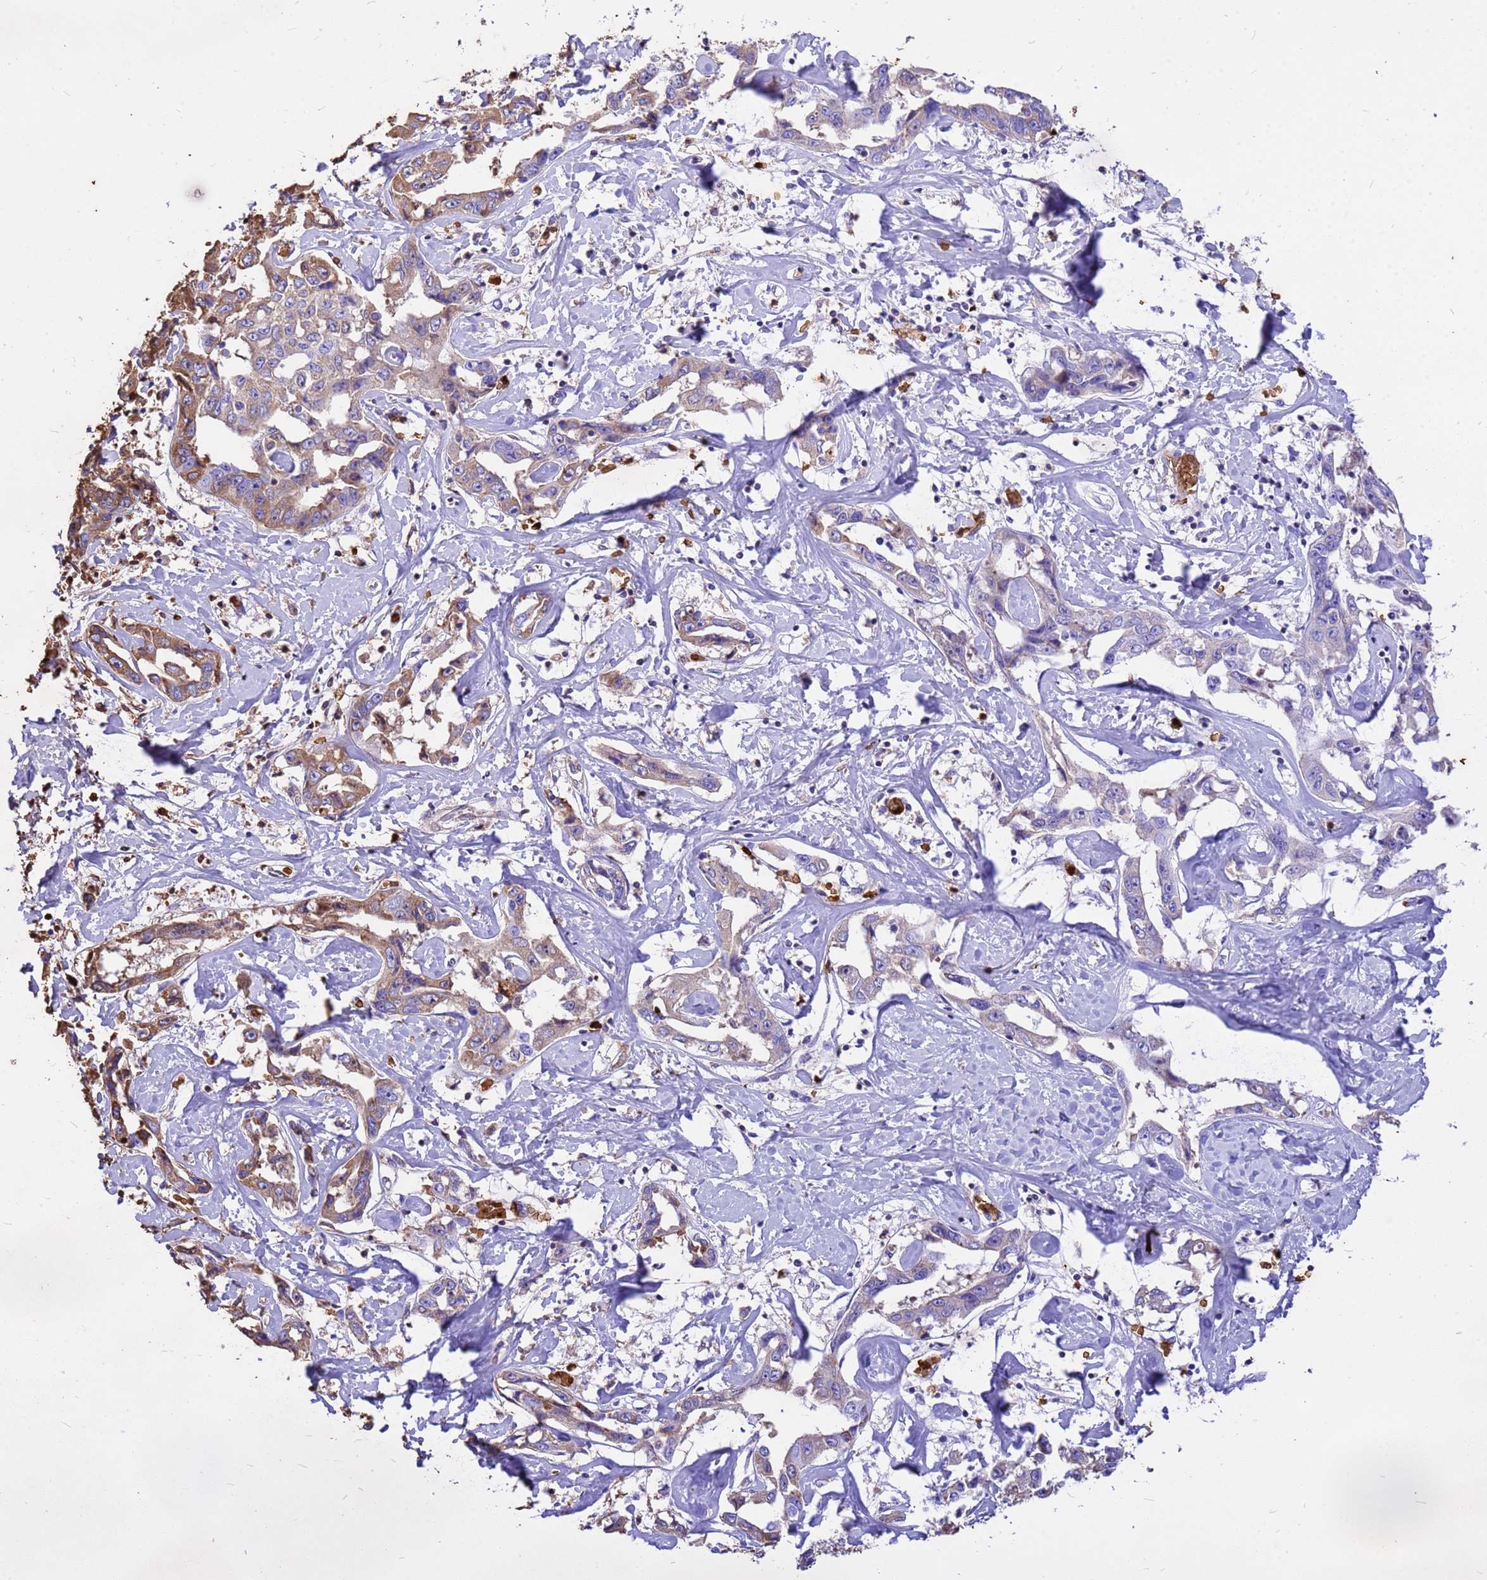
{"staining": {"intensity": "moderate", "quantity": "<25%", "location": "cytoplasmic/membranous"}, "tissue": "liver cancer", "cell_type": "Tumor cells", "image_type": "cancer", "snomed": [{"axis": "morphology", "description": "Cholangiocarcinoma"}, {"axis": "topography", "description": "Liver"}], "caption": "Protein expression analysis of human liver cancer (cholangiocarcinoma) reveals moderate cytoplasmic/membranous expression in about <25% of tumor cells. (DAB IHC, brown staining for protein, blue staining for nuclei).", "gene": "HBA2", "patient": {"sex": "male", "age": 59}}